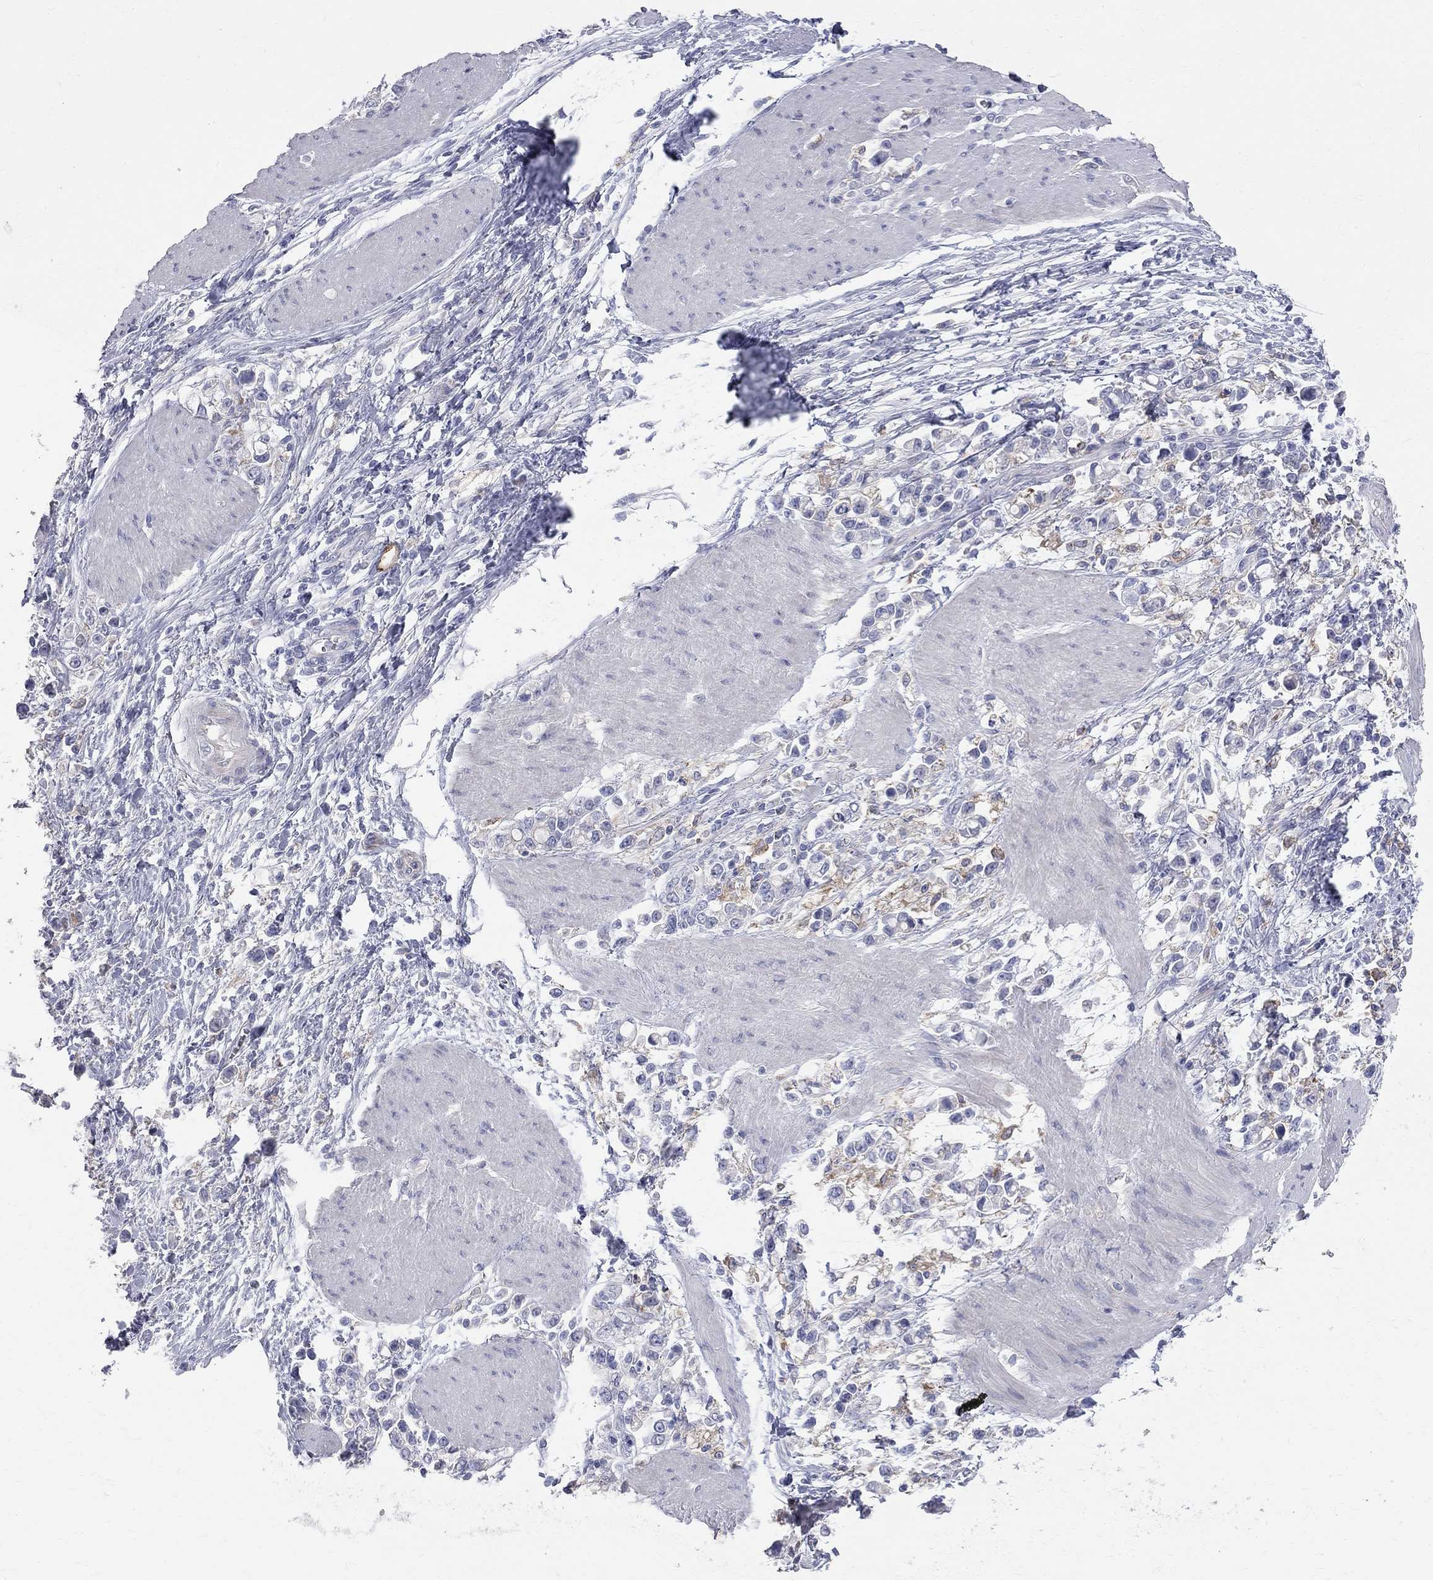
{"staining": {"intensity": "negative", "quantity": "none", "location": "none"}, "tissue": "stomach cancer", "cell_type": "Tumor cells", "image_type": "cancer", "snomed": [{"axis": "morphology", "description": "Adenocarcinoma, NOS"}, {"axis": "topography", "description": "Stomach"}], "caption": "Stomach adenocarcinoma stained for a protein using immunohistochemistry (IHC) shows no positivity tumor cells.", "gene": "ACSL1", "patient": {"sex": "male", "age": 63}}